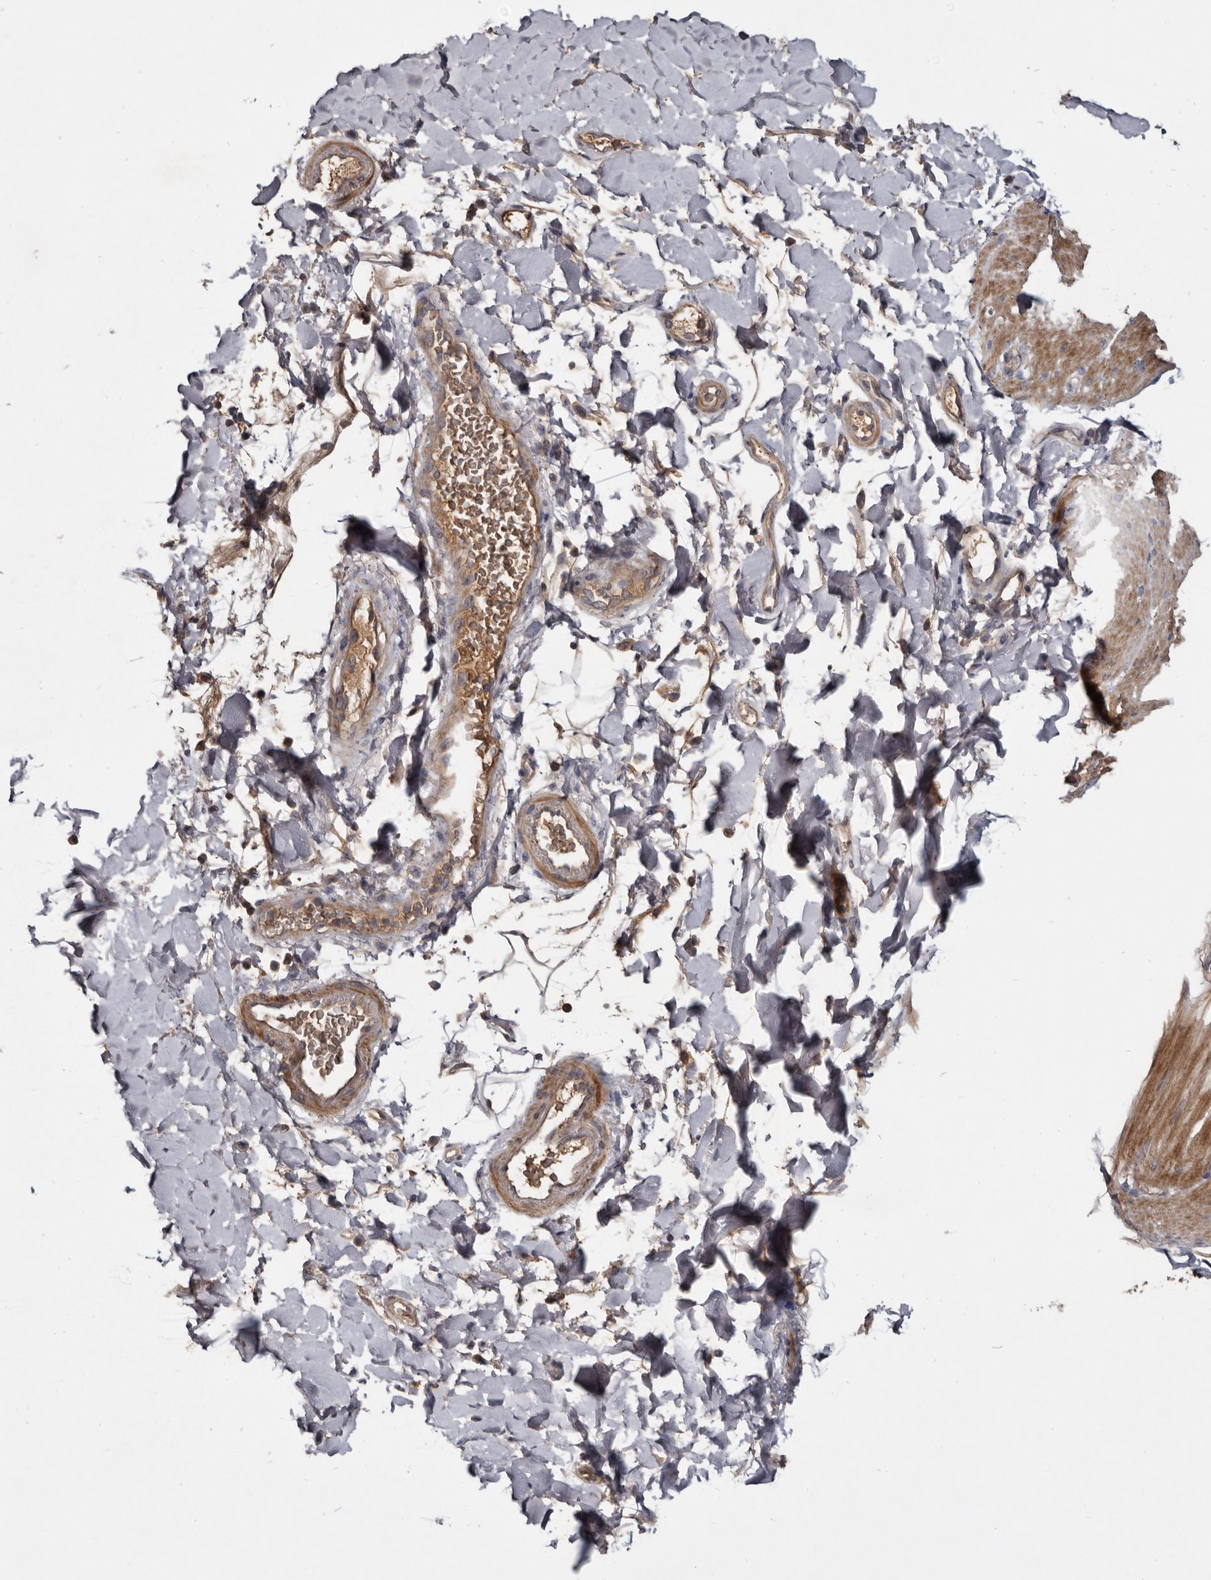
{"staining": {"intensity": "moderate", "quantity": ">75%", "location": "cytoplasmic/membranous"}, "tissue": "smooth muscle", "cell_type": "Smooth muscle cells", "image_type": "normal", "snomed": [{"axis": "morphology", "description": "Normal tissue, NOS"}, {"axis": "topography", "description": "Smooth muscle"}, {"axis": "topography", "description": "Small intestine"}], "caption": "Protein expression analysis of unremarkable smooth muscle demonstrates moderate cytoplasmic/membranous expression in approximately >75% of smooth muscle cells. (brown staining indicates protein expression, while blue staining denotes nuclei).", "gene": "TTC39A", "patient": {"sex": "female", "age": 84}}